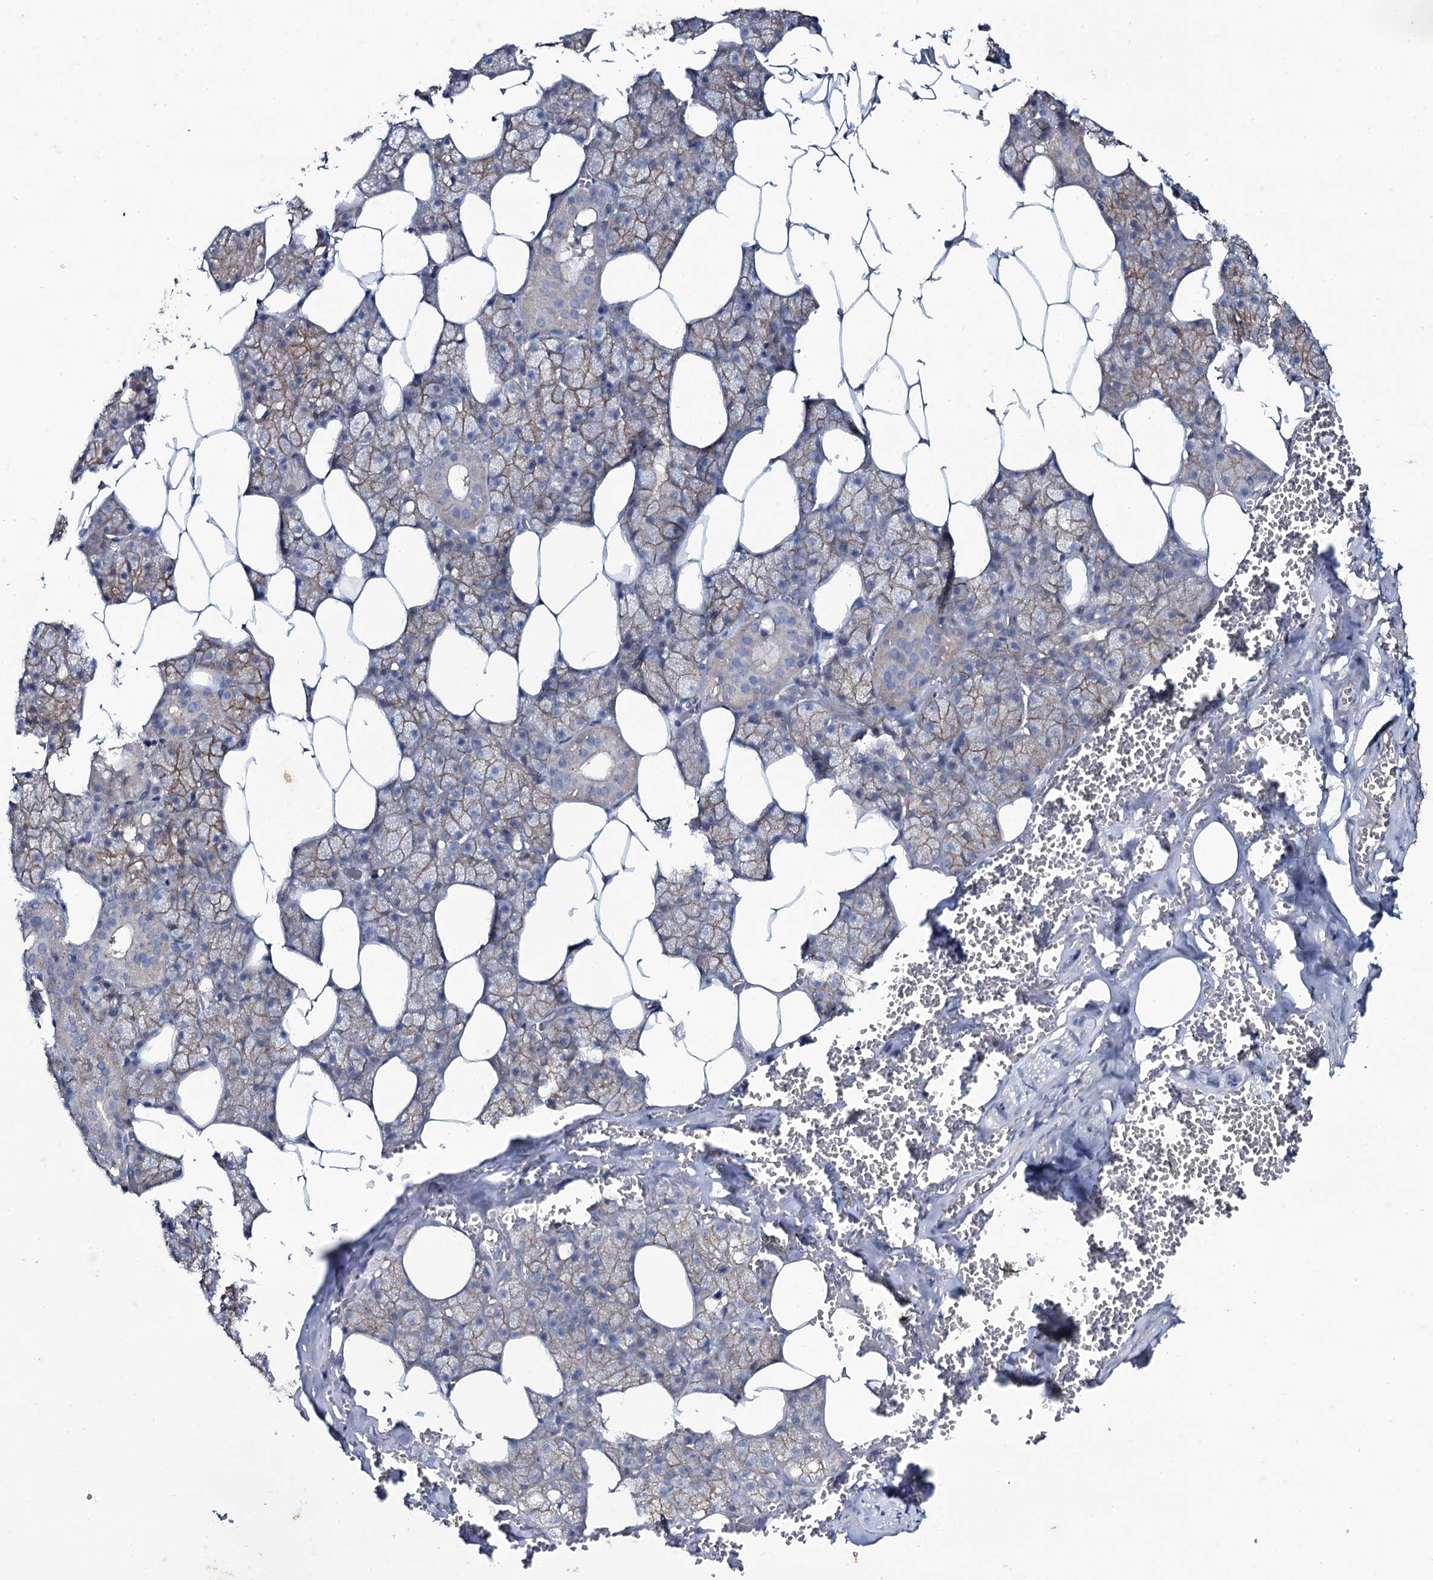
{"staining": {"intensity": "moderate", "quantity": "25%-75%", "location": "cytoplasmic/membranous"}, "tissue": "salivary gland", "cell_type": "Glandular cells", "image_type": "normal", "snomed": [{"axis": "morphology", "description": "Normal tissue, NOS"}, {"axis": "topography", "description": "Salivary gland"}], "caption": "Protein staining reveals moderate cytoplasmic/membranous expression in approximately 25%-75% of glandular cells in benign salivary gland.", "gene": "SNAP23", "patient": {"sex": "male", "age": 62}}